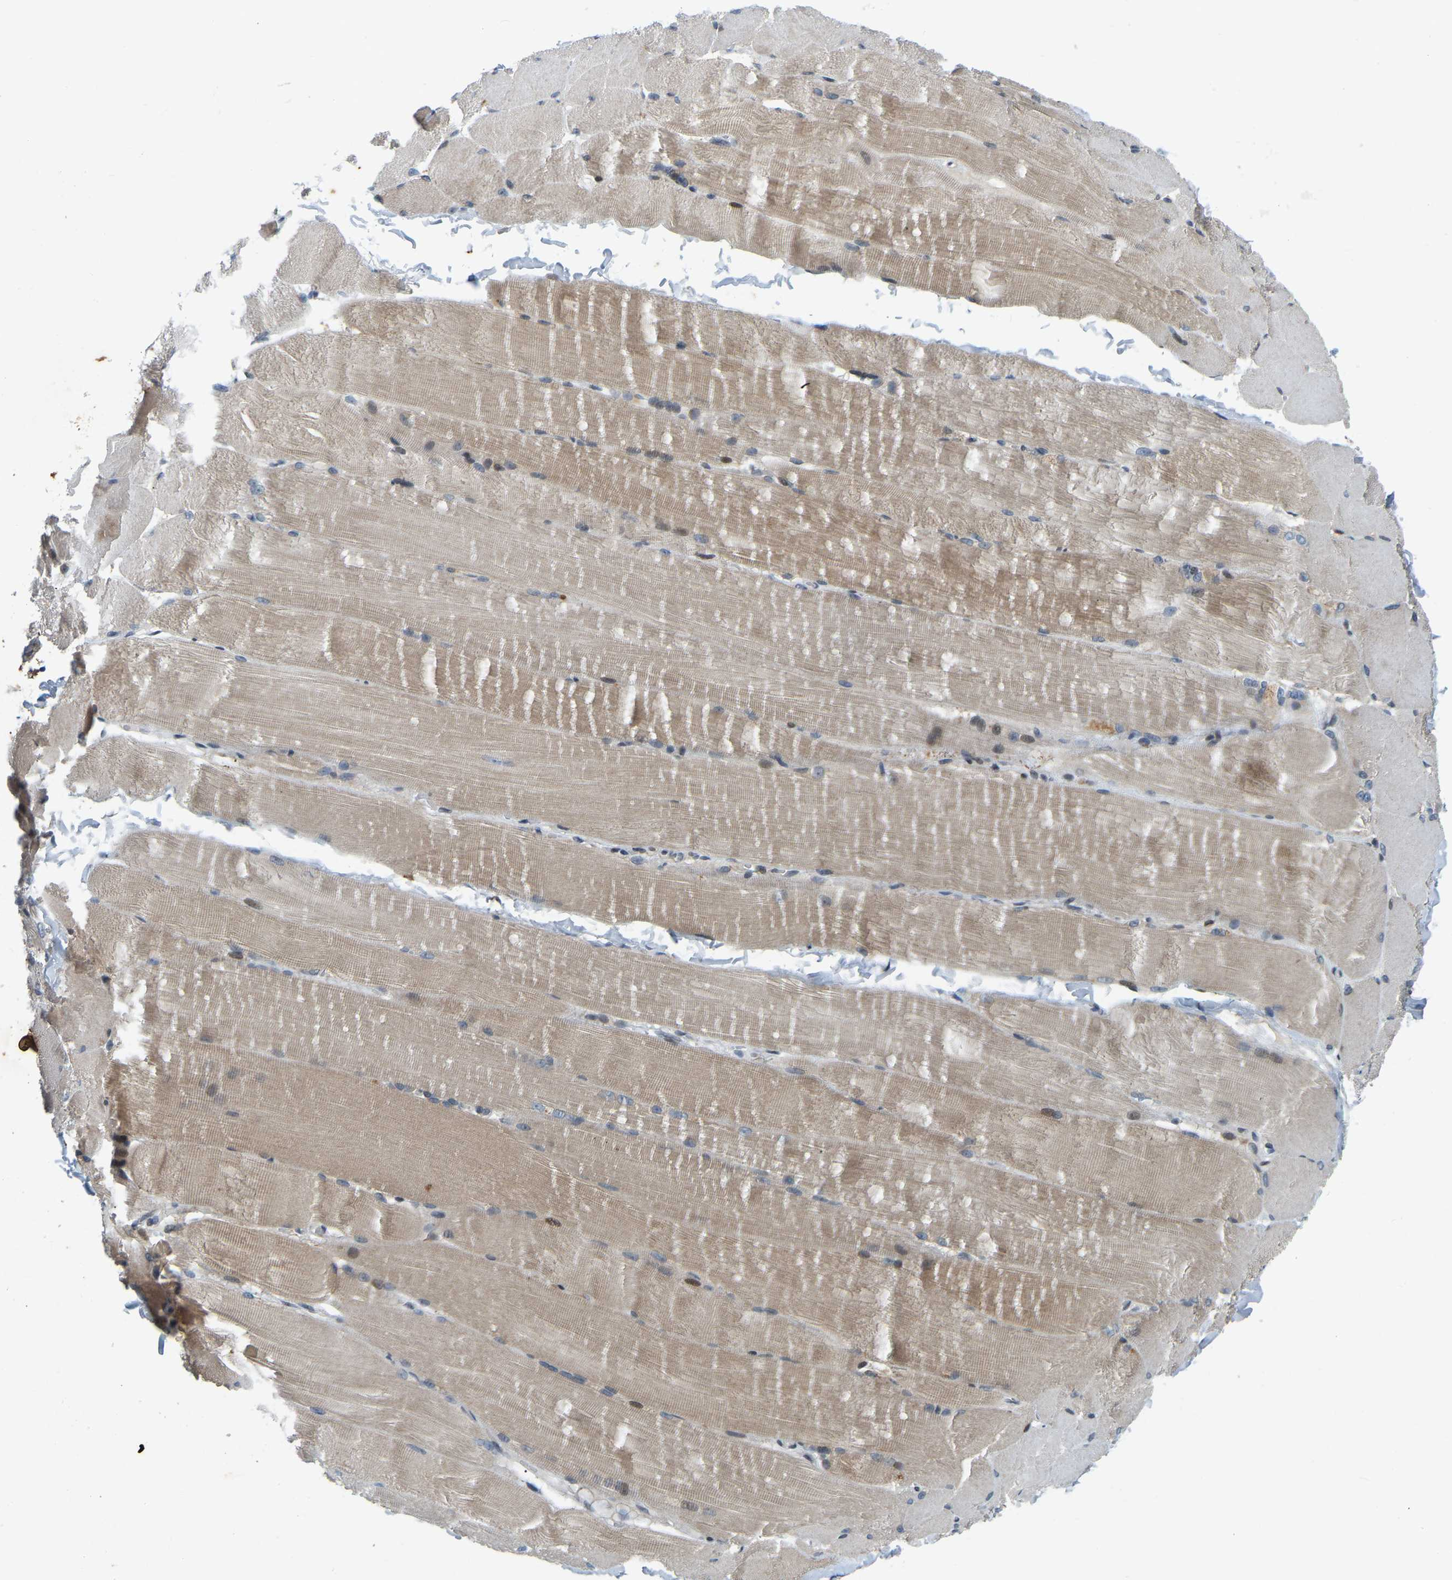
{"staining": {"intensity": "moderate", "quantity": "25%-75%", "location": "cytoplasmic/membranous"}, "tissue": "skeletal muscle", "cell_type": "Myocytes", "image_type": "normal", "snomed": [{"axis": "morphology", "description": "Normal tissue, NOS"}, {"axis": "topography", "description": "Skin"}, {"axis": "topography", "description": "Skeletal muscle"}], "caption": "Moderate cytoplasmic/membranous expression for a protein is present in approximately 25%-75% of myocytes of normal skeletal muscle using immunohistochemistry.", "gene": "ENSG00000283765", "patient": {"sex": "male", "age": 83}}